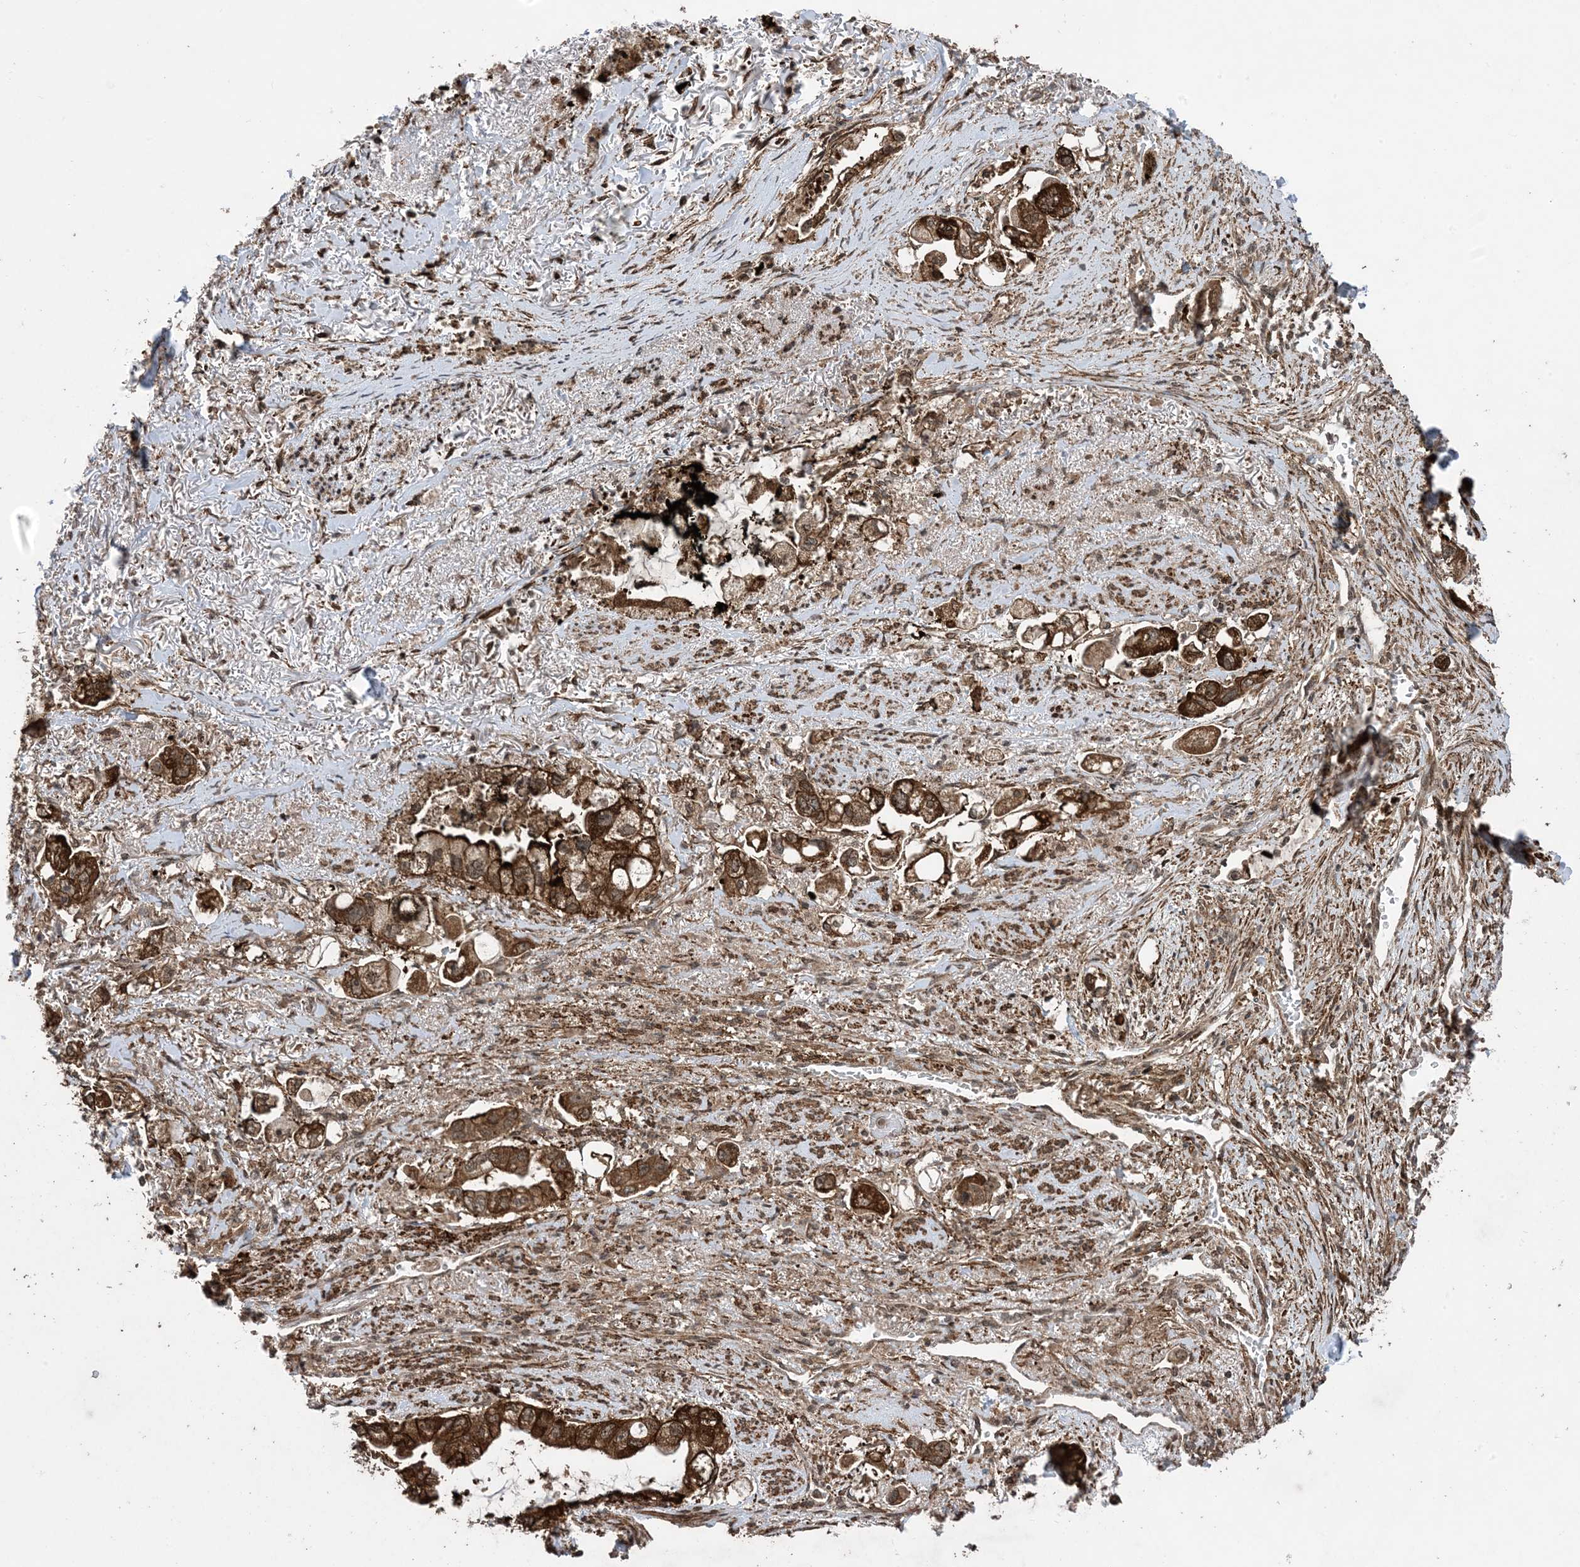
{"staining": {"intensity": "strong", "quantity": ">75%", "location": "cytoplasmic/membranous"}, "tissue": "stomach cancer", "cell_type": "Tumor cells", "image_type": "cancer", "snomed": [{"axis": "morphology", "description": "Adenocarcinoma, NOS"}, {"axis": "topography", "description": "Stomach"}], "caption": "Immunohistochemical staining of human stomach cancer reveals high levels of strong cytoplasmic/membranous protein expression in about >75% of tumor cells. (DAB IHC with brightfield microscopy, high magnification).", "gene": "ZNF511", "patient": {"sex": "male", "age": 62}}